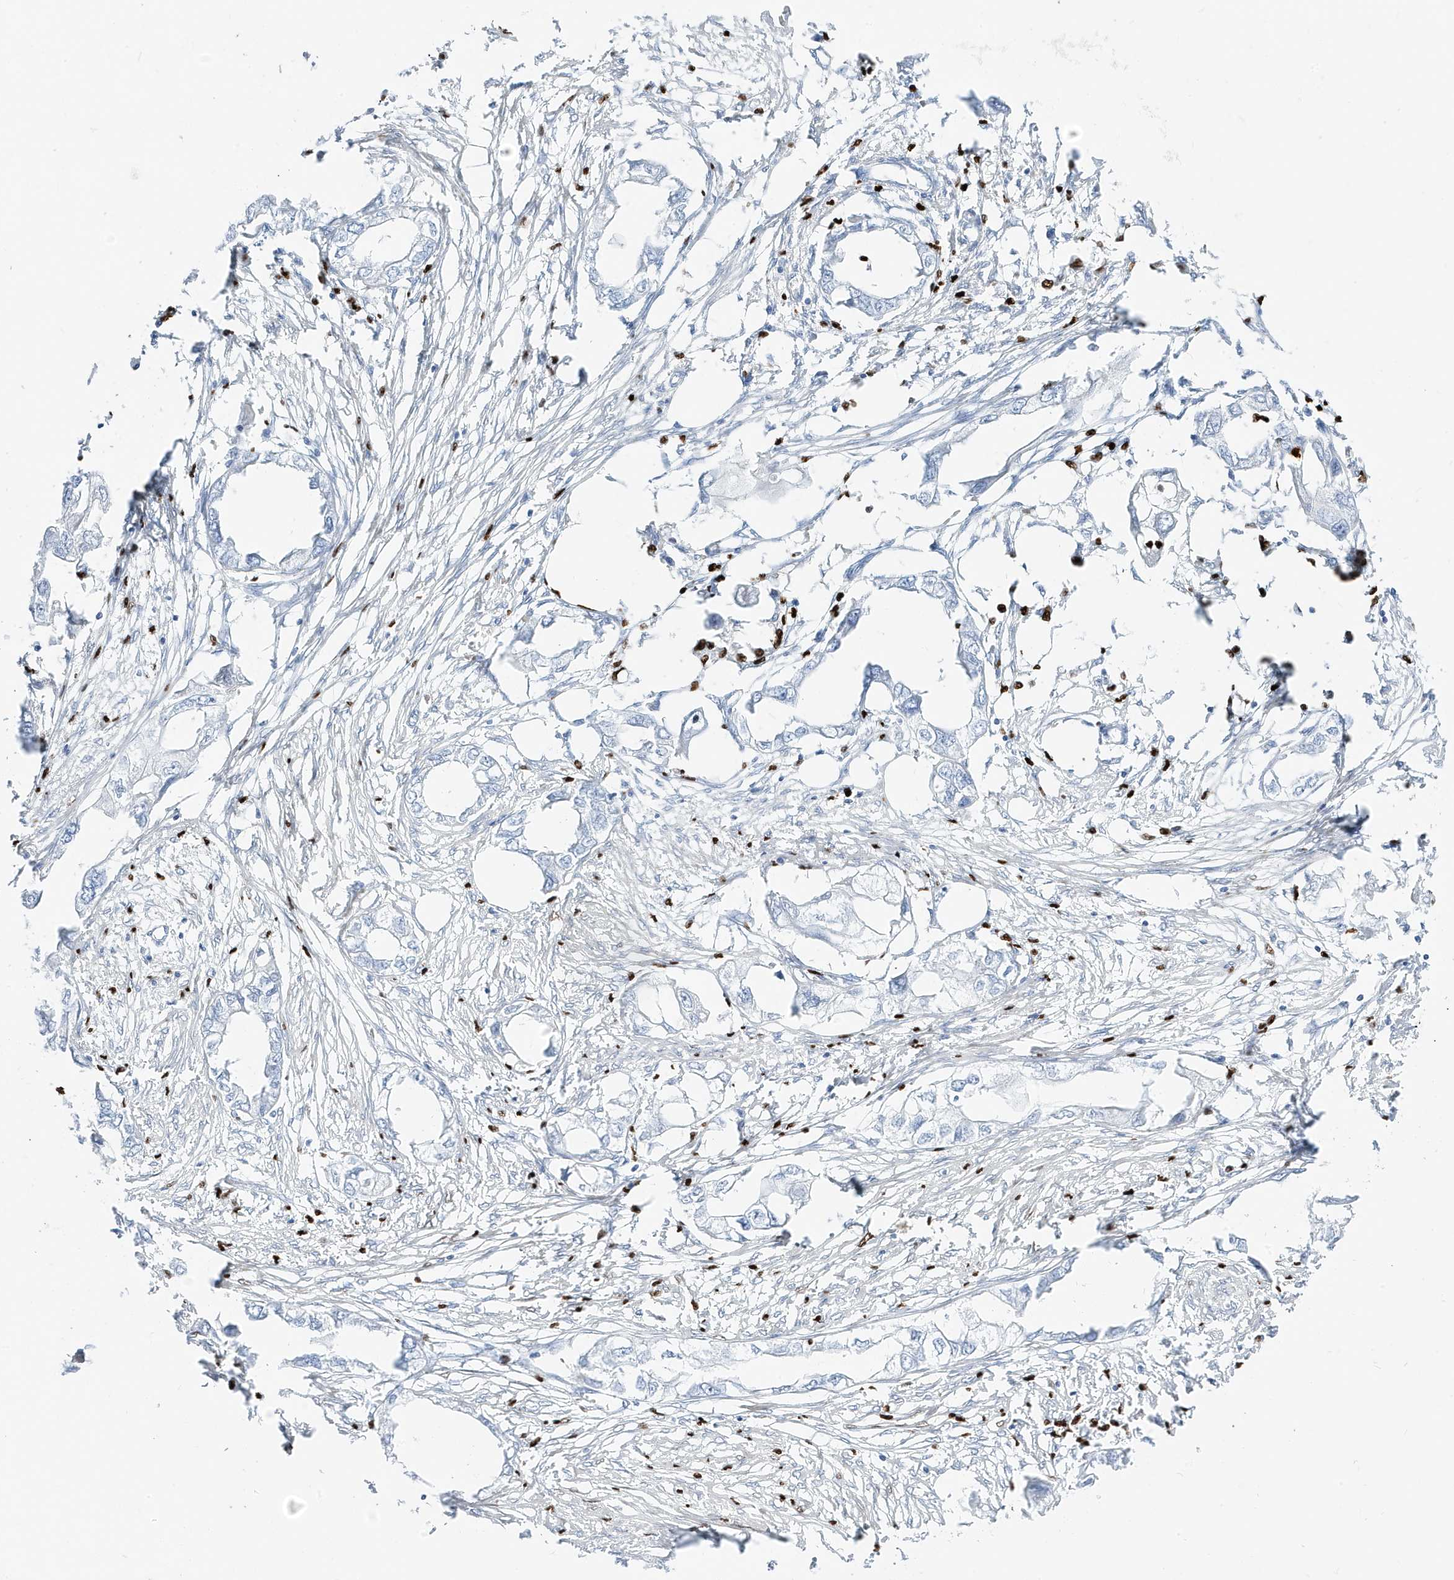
{"staining": {"intensity": "negative", "quantity": "none", "location": "none"}, "tissue": "endometrial cancer", "cell_type": "Tumor cells", "image_type": "cancer", "snomed": [{"axis": "morphology", "description": "Adenocarcinoma, NOS"}, {"axis": "morphology", "description": "Adenocarcinoma, metastatic, NOS"}, {"axis": "topography", "description": "Adipose tissue"}, {"axis": "topography", "description": "Endometrium"}], "caption": "Immunohistochemistry (IHC) of human endometrial adenocarcinoma shows no staining in tumor cells.", "gene": "MNDA", "patient": {"sex": "female", "age": 67}}